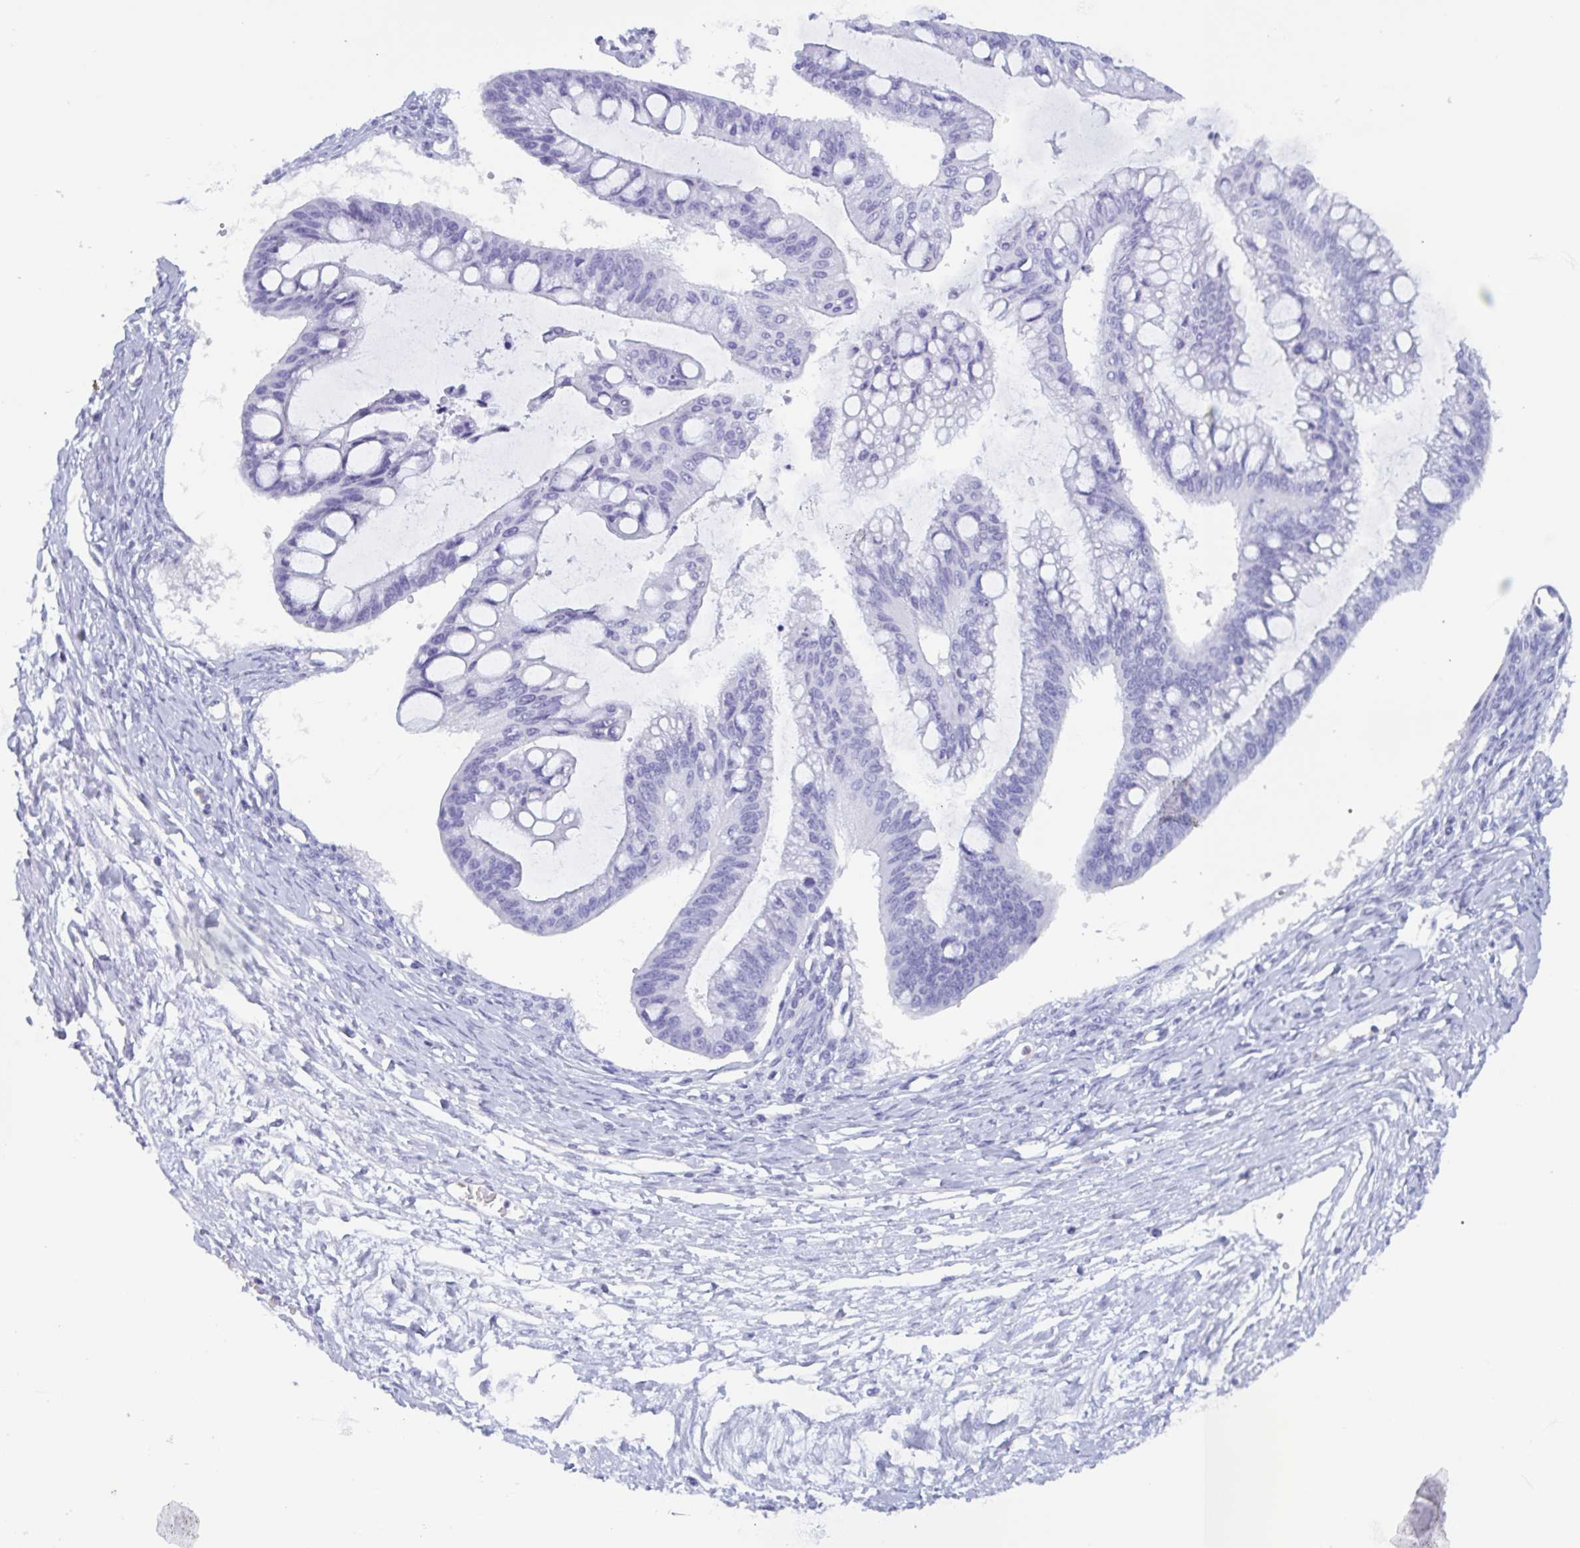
{"staining": {"intensity": "negative", "quantity": "none", "location": "none"}, "tissue": "ovarian cancer", "cell_type": "Tumor cells", "image_type": "cancer", "snomed": [{"axis": "morphology", "description": "Cystadenocarcinoma, mucinous, NOS"}, {"axis": "topography", "description": "Ovary"}], "caption": "The IHC micrograph has no significant positivity in tumor cells of ovarian mucinous cystadenocarcinoma tissue.", "gene": "BPI", "patient": {"sex": "female", "age": 73}}